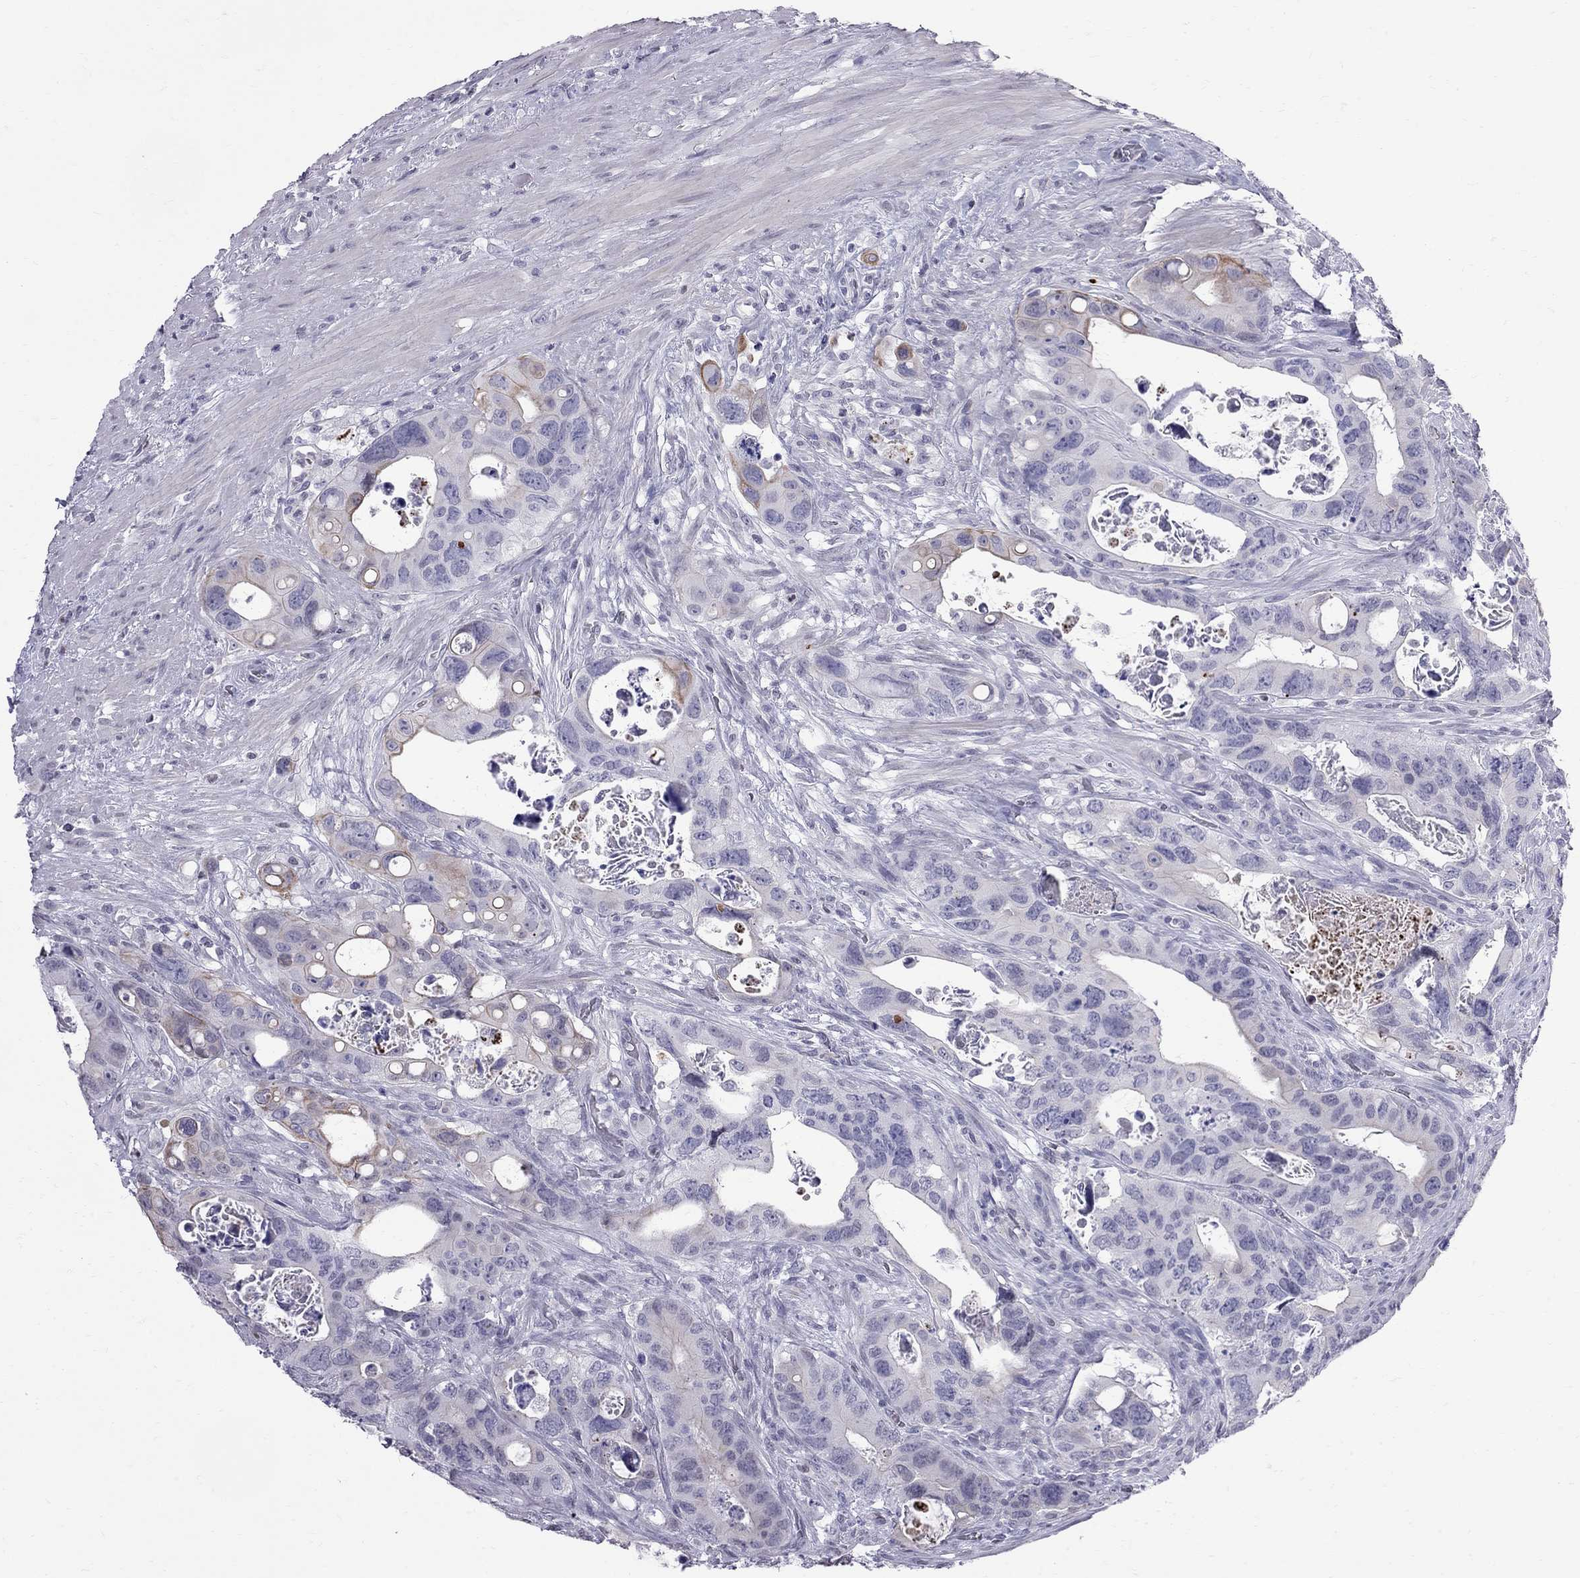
{"staining": {"intensity": "moderate", "quantity": "<25%", "location": "cytoplasmic/membranous"}, "tissue": "colorectal cancer", "cell_type": "Tumor cells", "image_type": "cancer", "snomed": [{"axis": "morphology", "description": "Adenocarcinoma, NOS"}, {"axis": "topography", "description": "Rectum"}], "caption": "IHC of human colorectal cancer exhibits low levels of moderate cytoplasmic/membranous expression in approximately <25% of tumor cells. The staining was performed using DAB, with brown indicating positive protein expression. Nuclei are stained blue with hematoxylin.", "gene": "MUC15", "patient": {"sex": "male", "age": 64}}